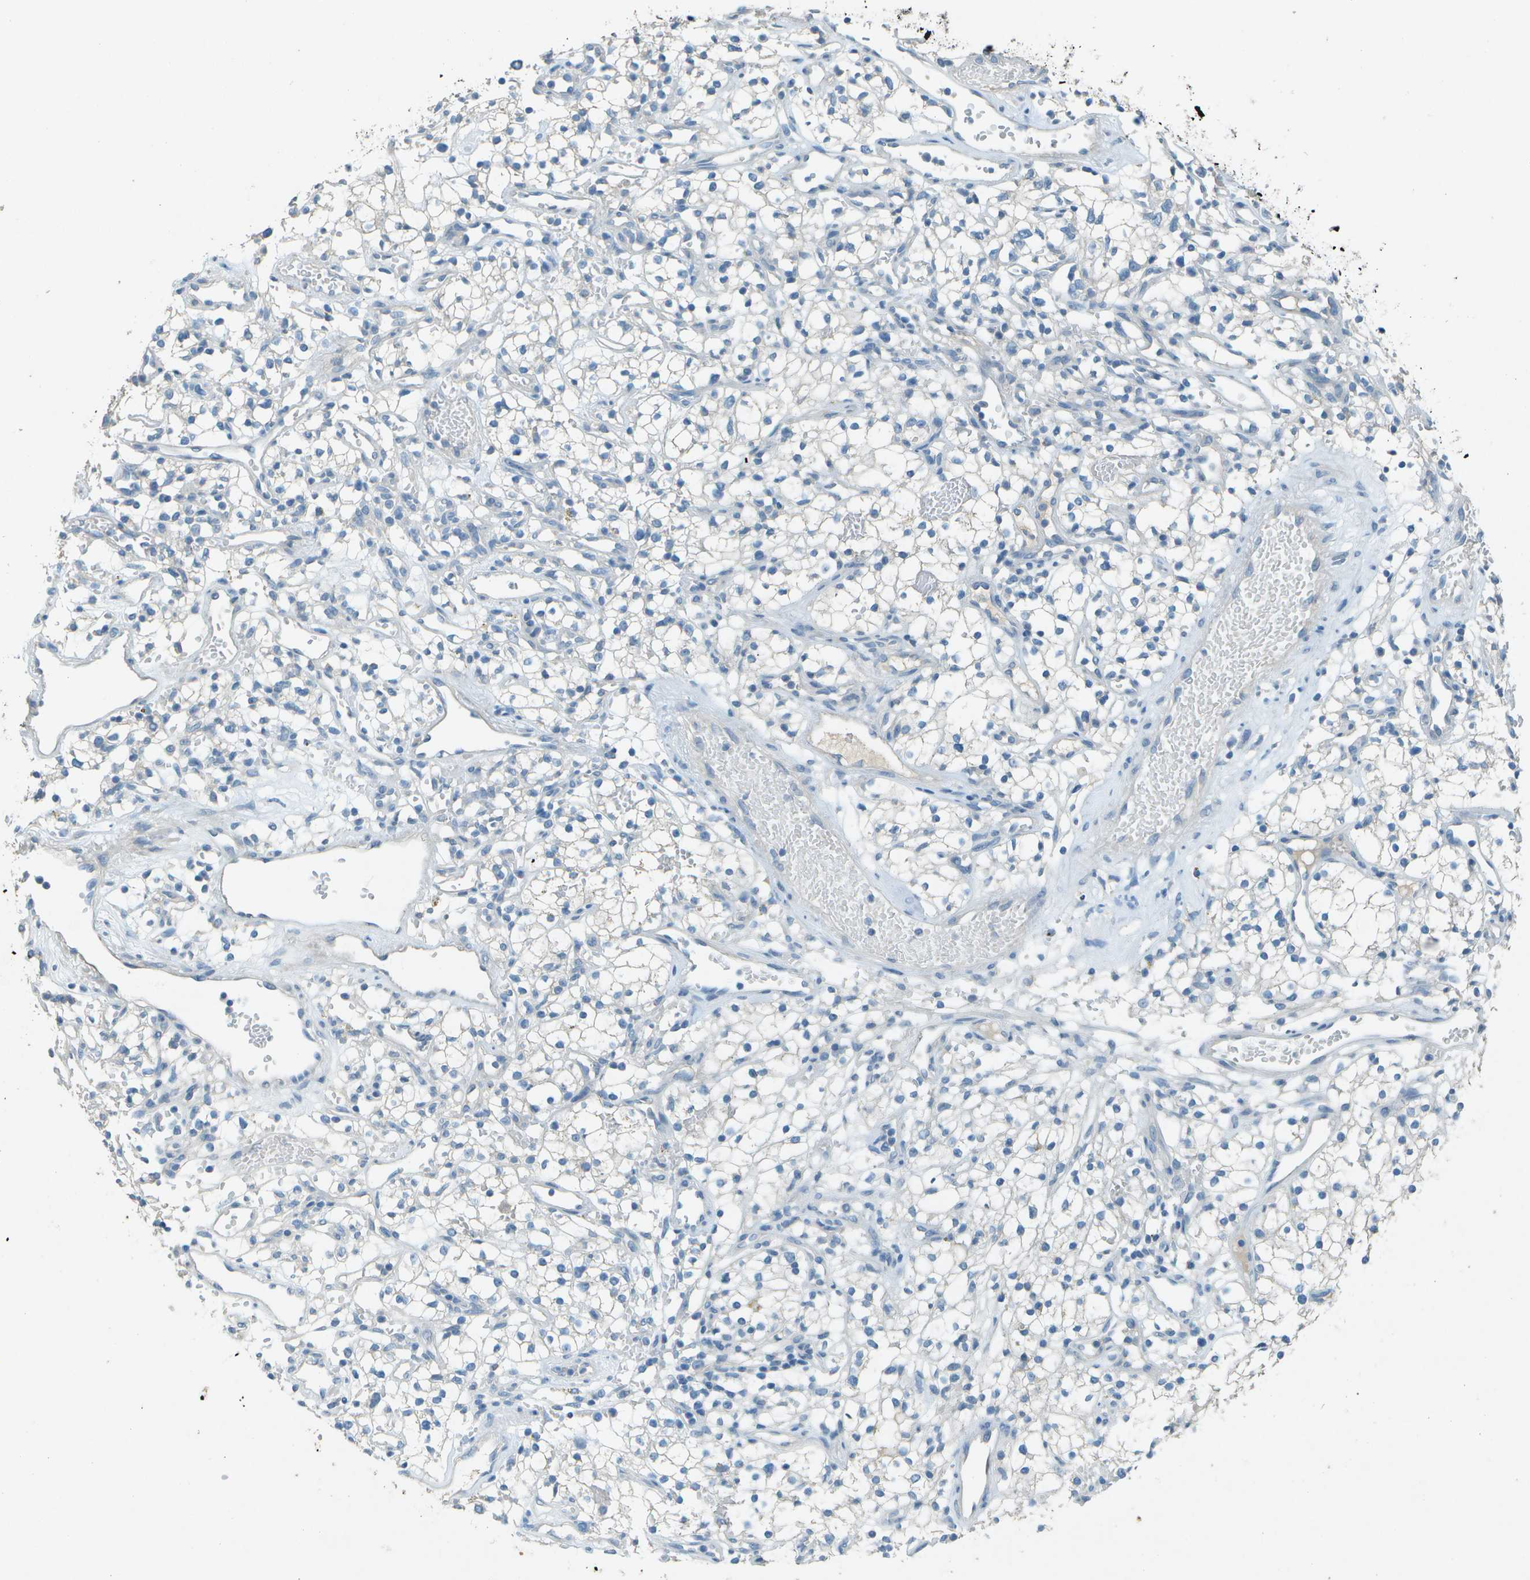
{"staining": {"intensity": "negative", "quantity": "none", "location": "none"}, "tissue": "renal cancer", "cell_type": "Tumor cells", "image_type": "cancer", "snomed": [{"axis": "morphology", "description": "Adenocarcinoma, NOS"}, {"axis": "topography", "description": "Kidney"}], "caption": "Renal cancer (adenocarcinoma) was stained to show a protein in brown. There is no significant expression in tumor cells. The staining is performed using DAB brown chromogen with nuclei counter-stained in using hematoxylin.", "gene": "LGI2", "patient": {"sex": "male", "age": 59}}